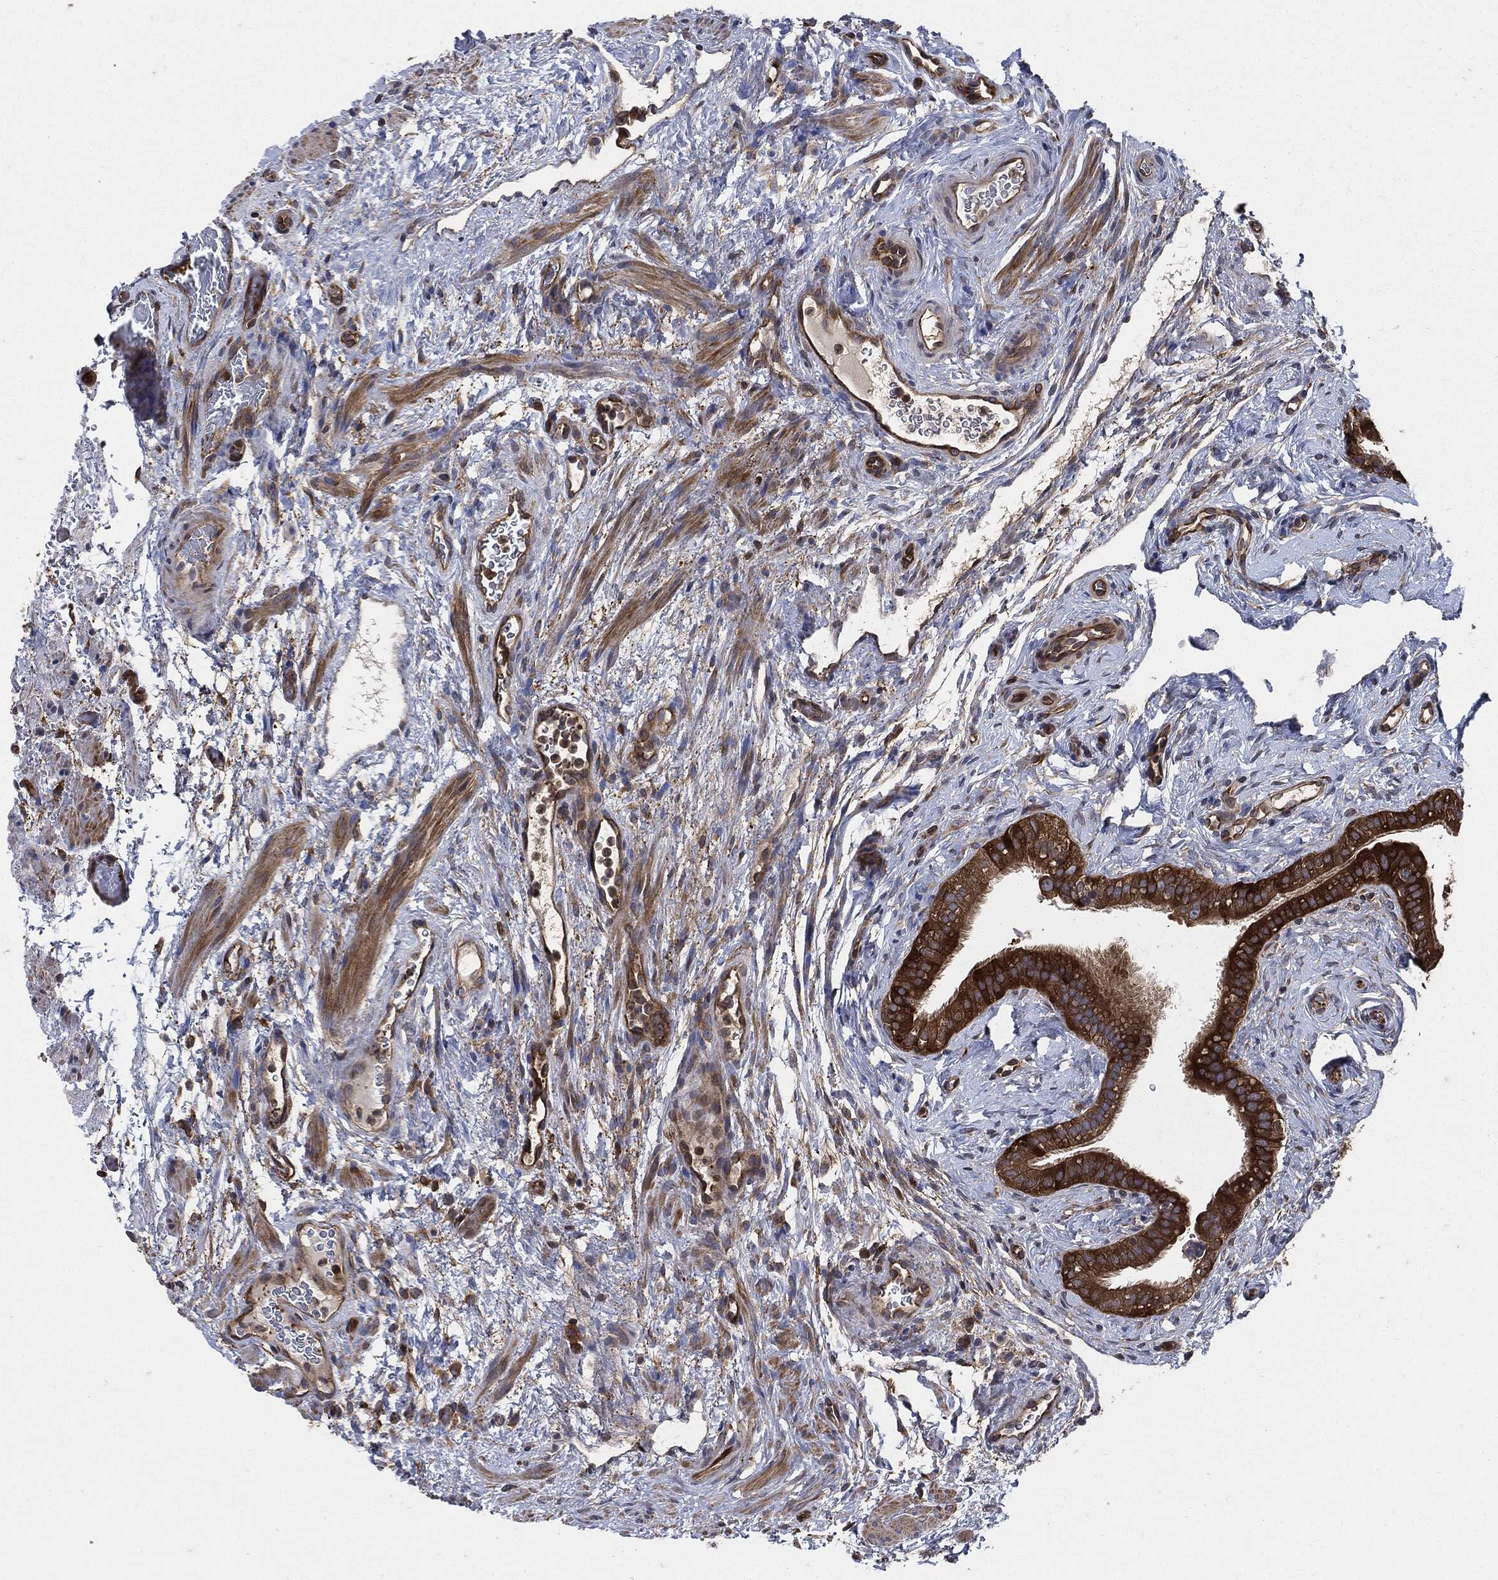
{"staining": {"intensity": "strong", "quantity": ">75%", "location": "cytoplasmic/membranous"}, "tissue": "fallopian tube", "cell_type": "Glandular cells", "image_type": "normal", "snomed": [{"axis": "morphology", "description": "Normal tissue, NOS"}, {"axis": "topography", "description": "Fallopian tube"}], "caption": "Unremarkable fallopian tube was stained to show a protein in brown. There is high levels of strong cytoplasmic/membranous positivity in approximately >75% of glandular cells. (DAB IHC with brightfield microscopy, high magnification).", "gene": "XPNPEP1", "patient": {"sex": "female", "age": 41}}